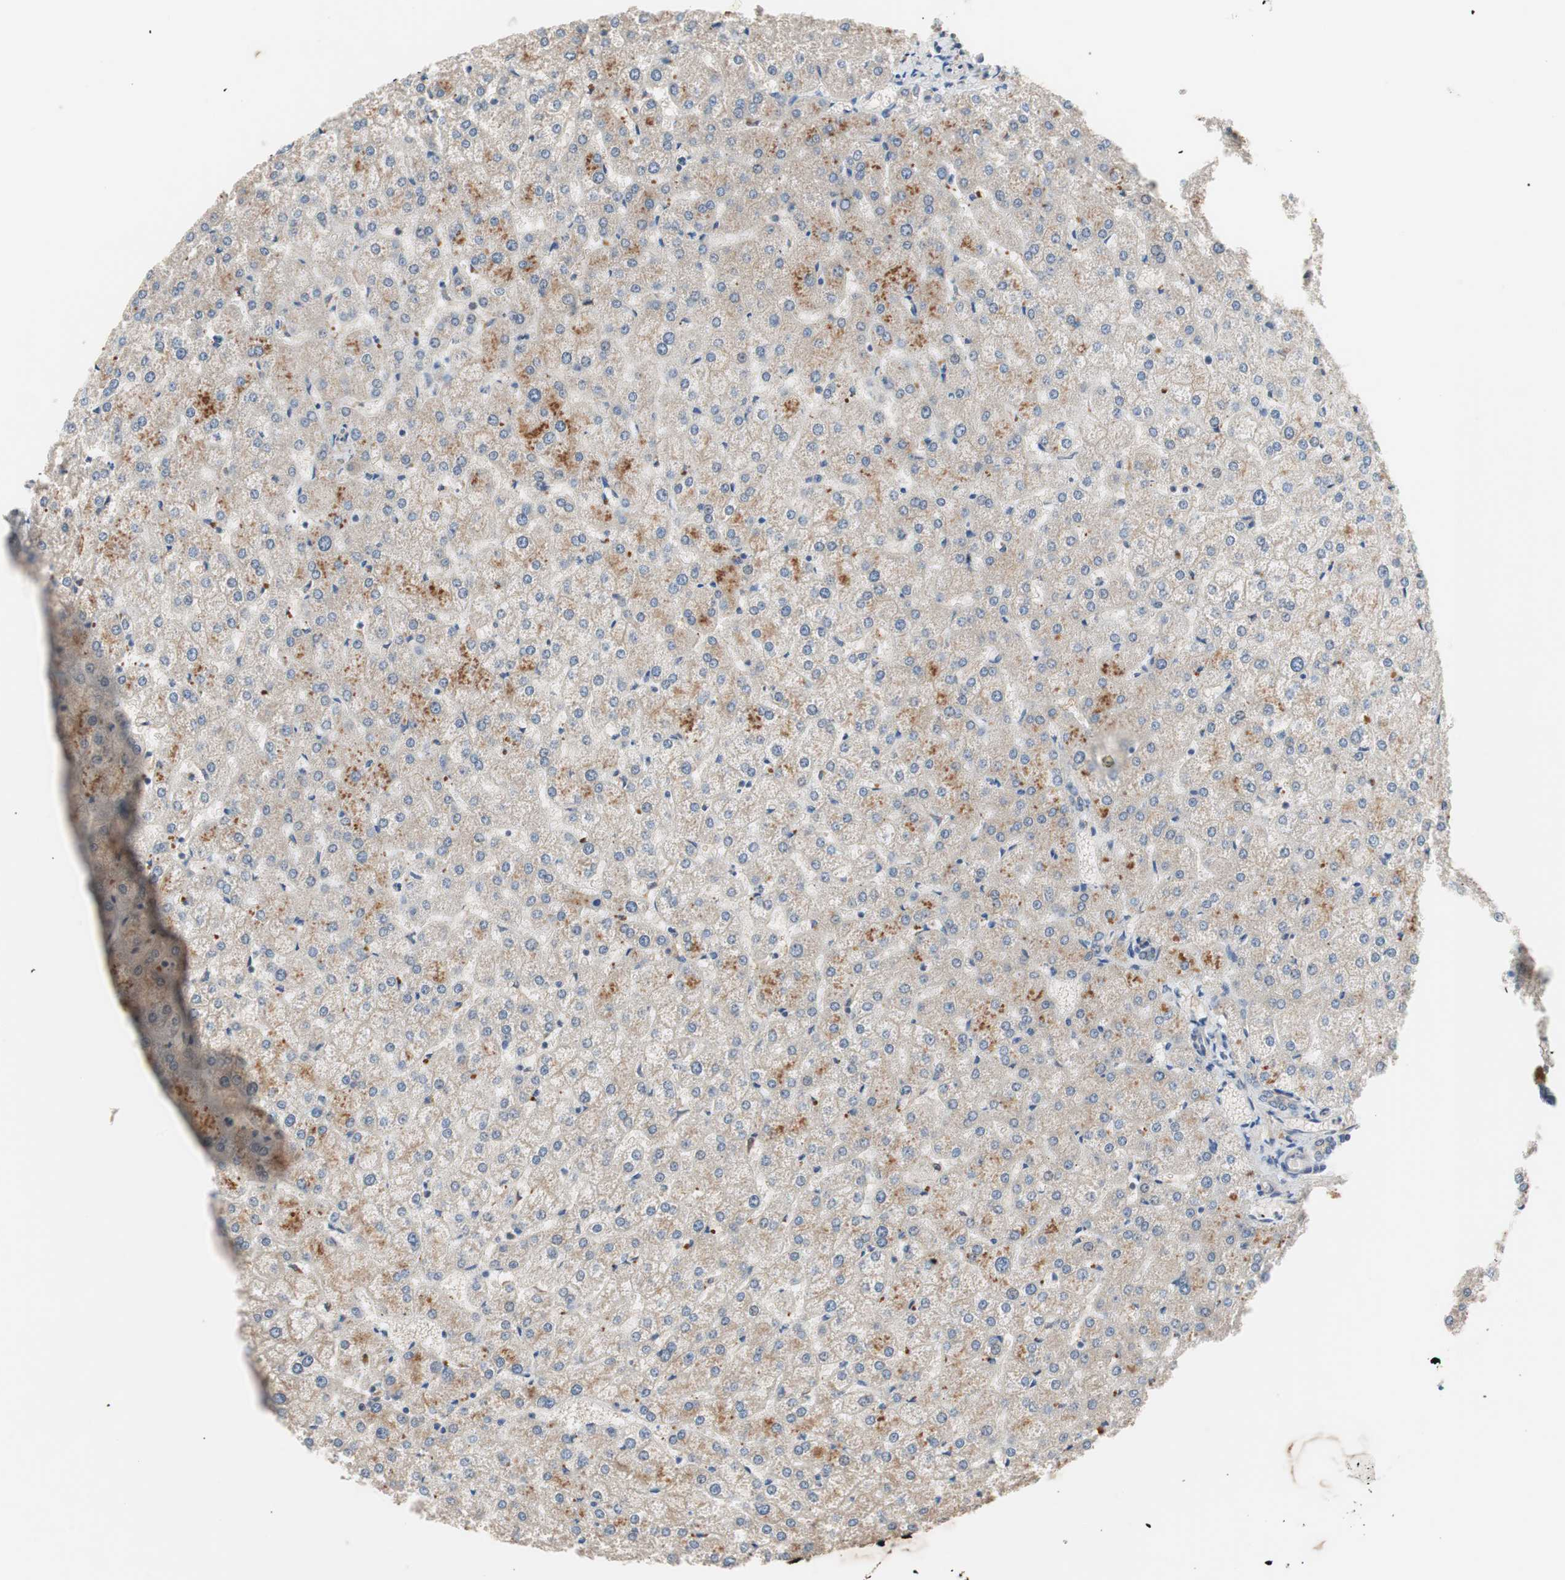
{"staining": {"intensity": "moderate", "quantity": ">75%", "location": "cytoplasmic/membranous"}, "tissue": "liver", "cell_type": "Cholangiocytes", "image_type": "normal", "snomed": [{"axis": "morphology", "description": "Normal tissue, NOS"}, {"axis": "topography", "description": "Liver"}], "caption": "Cholangiocytes display medium levels of moderate cytoplasmic/membranous staining in about >75% of cells in normal human liver. The staining was performed using DAB, with brown indicating positive protein expression. Nuclei are stained blue with hematoxylin.", "gene": "HMBS", "patient": {"sex": "female", "age": 32}}